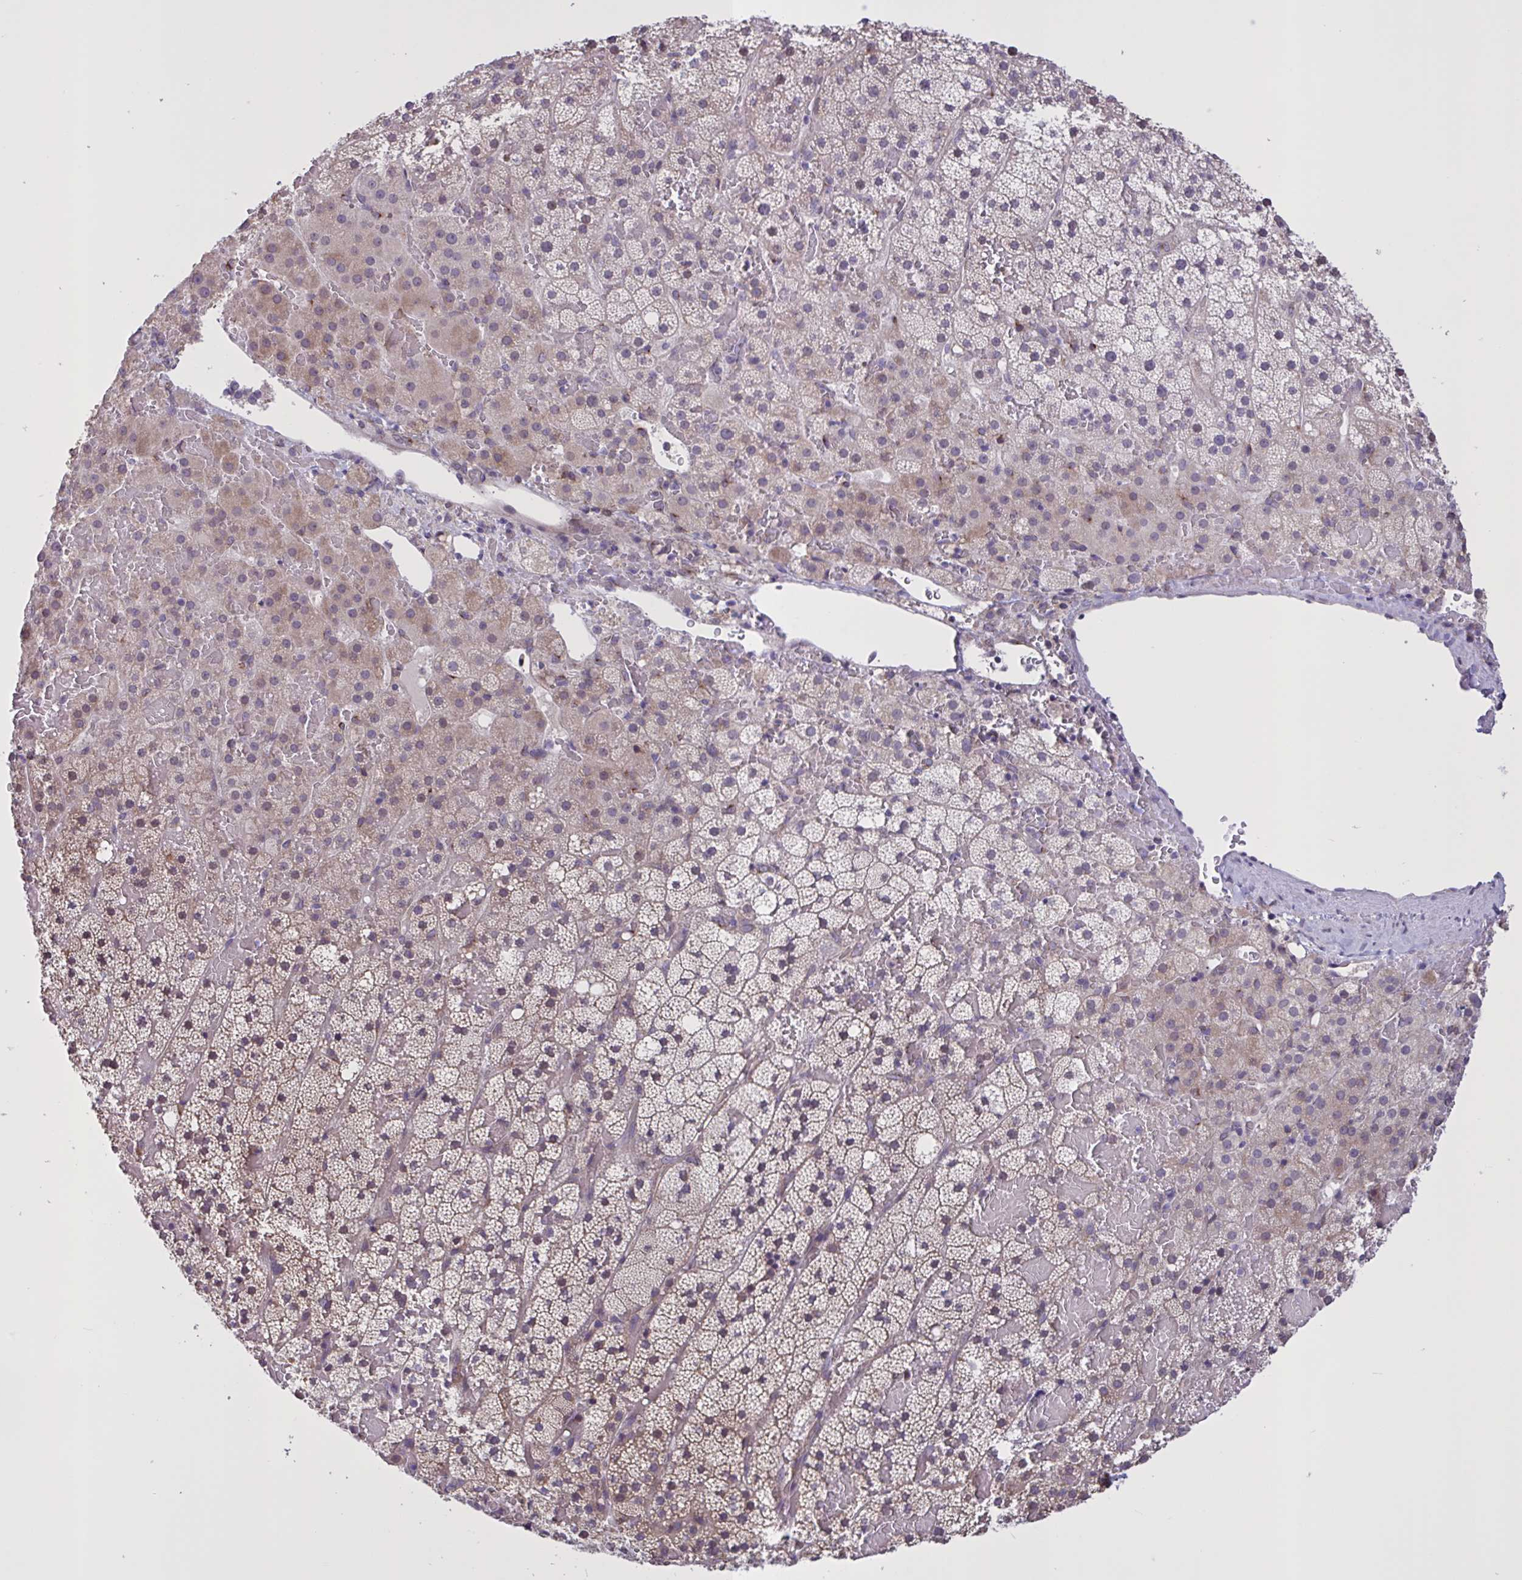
{"staining": {"intensity": "moderate", "quantity": "<25%", "location": "cytoplasmic/membranous,nuclear"}, "tissue": "adrenal gland", "cell_type": "Glandular cells", "image_type": "normal", "snomed": [{"axis": "morphology", "description": "Normal tissue, NOS"}, {"axis": "topography", "description": "Adrenal gland"}], "caption": "About <25% of glandular cells in normal adrenal gland exhibit moderate cytoplasmic/membranous,nuclear protein staining as visualized by brown immunohistochemical staining.", "gene": "MRGPRX2", "patient": {"sex": "male", "age": 53}}